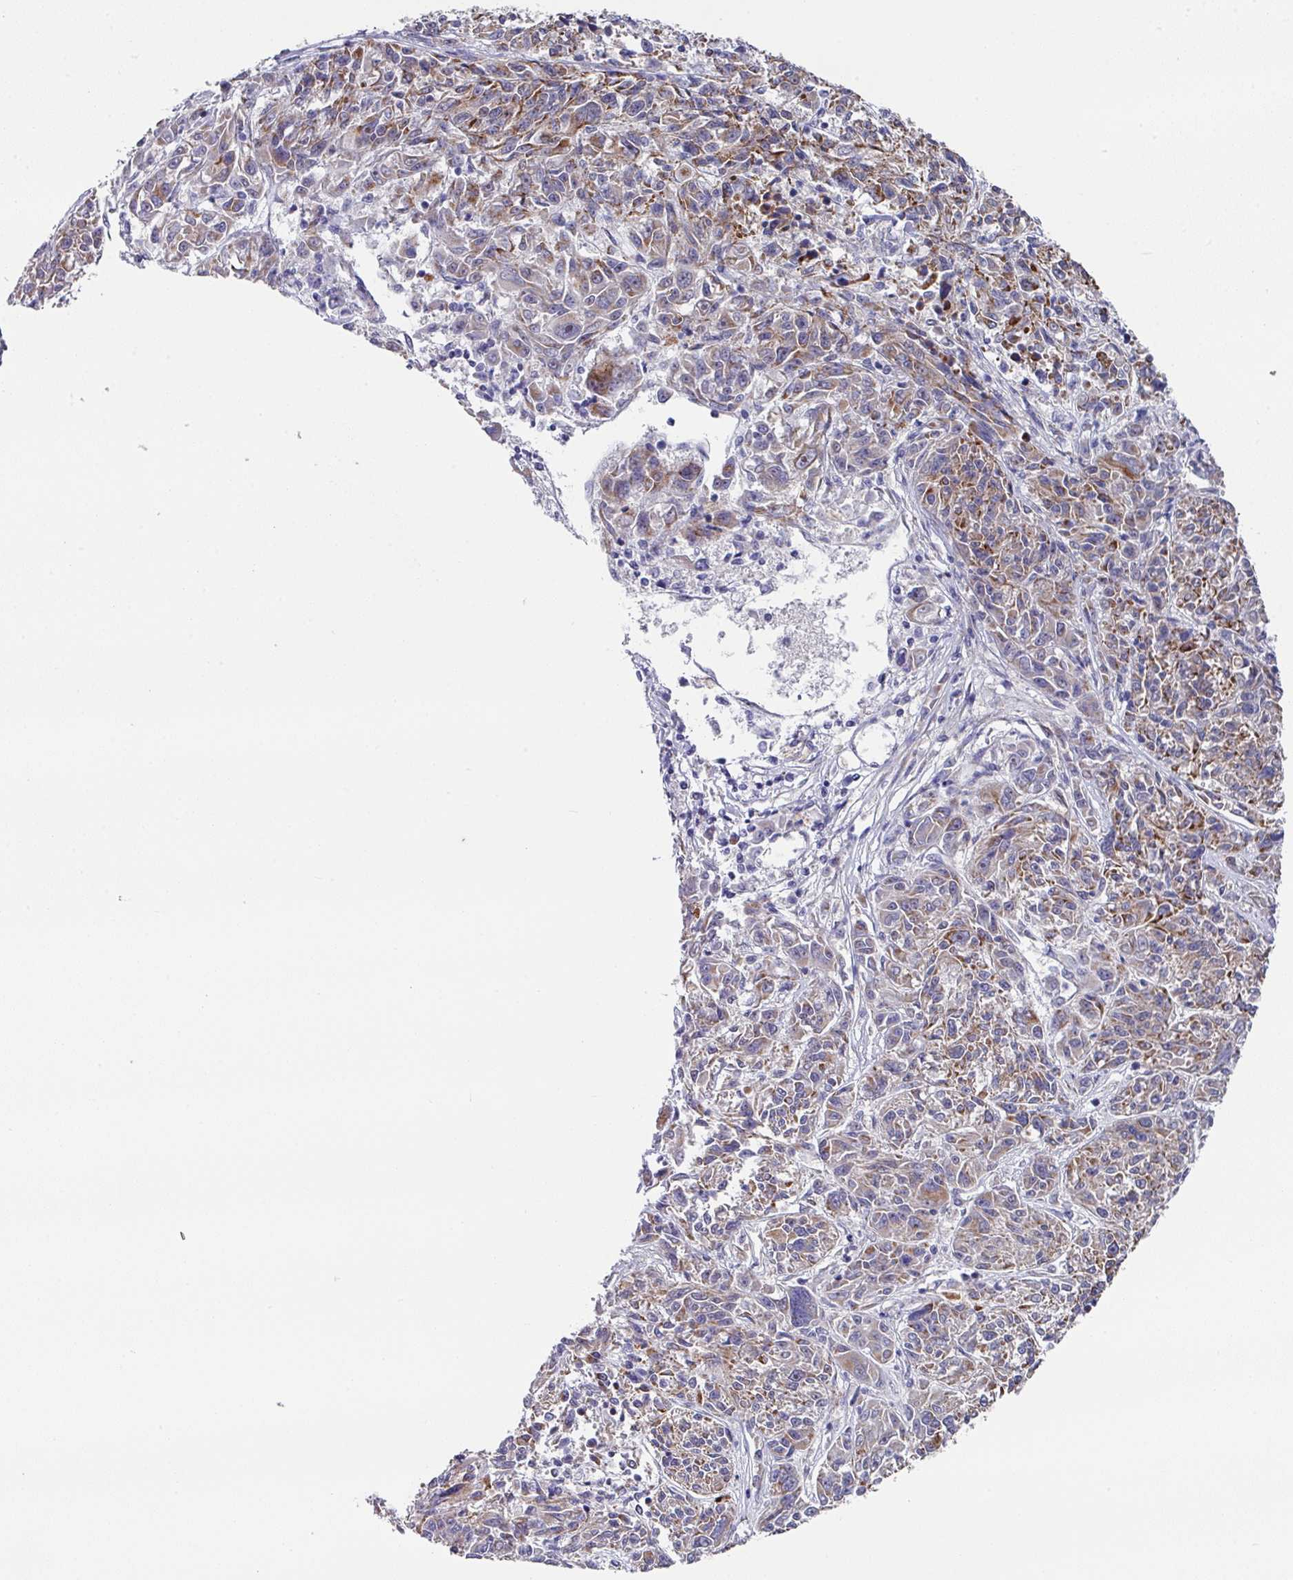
{"staining": {"intensity": "moderate", "quantity": "25%-75%", "location": "cytoplasmic/membranous"}, "tissue": "melanoma", "cell_type": "Tumor cells", "image_type": "cancer", "snomed": [{"axis": "morphology", "description": "Malignant melanoma, NOS"}, {"axis": "topography", "description": "Skin"}], "caption": "An immunohistochemistry (IHC) photomicrograph of tumor tissue is shown. Protein staining in brown labels moderate cytoplasmic/membranous positivity in malignant melanoma within tumor cells.", "gene": "CBX7", "patient": {"sex": "male", "age": 53}}